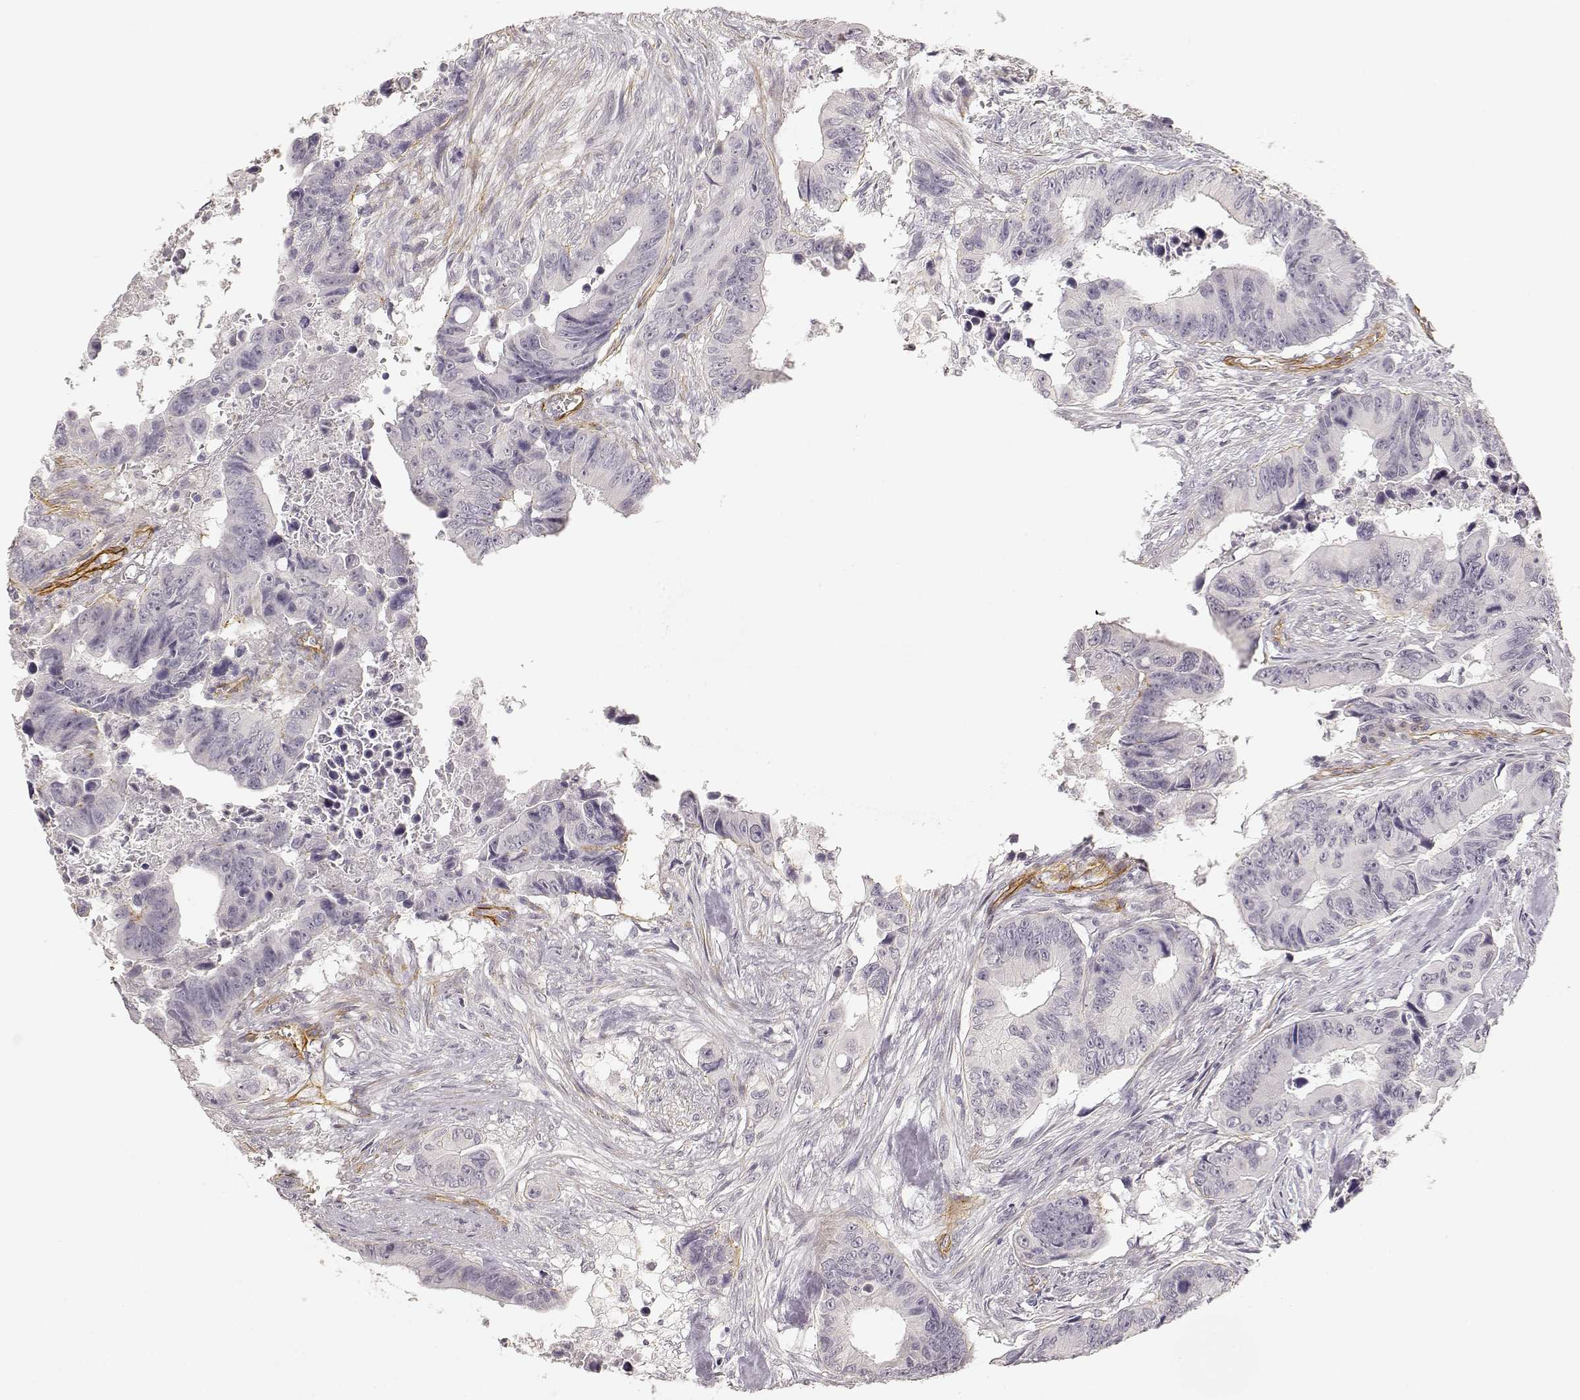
{"staining": {"intensity": "negative", "quantity": "none", "location": "none"}, "tissue": "colorectal cancer", "cell_type": "Tumor cells", "image_type": "cancer", "snomed": [{"axis": "morphology", "description": "Adenocarcinoma, NOS"}, {"axis": "topography", "description": "Colon"}], "caption": "This is a micrograph of immunohistochemistry staining of colorectal cancer, which shows no expression in tumor cells.", "gene": "LAMA4", "patient": {"sex": "female", "age": 87}}